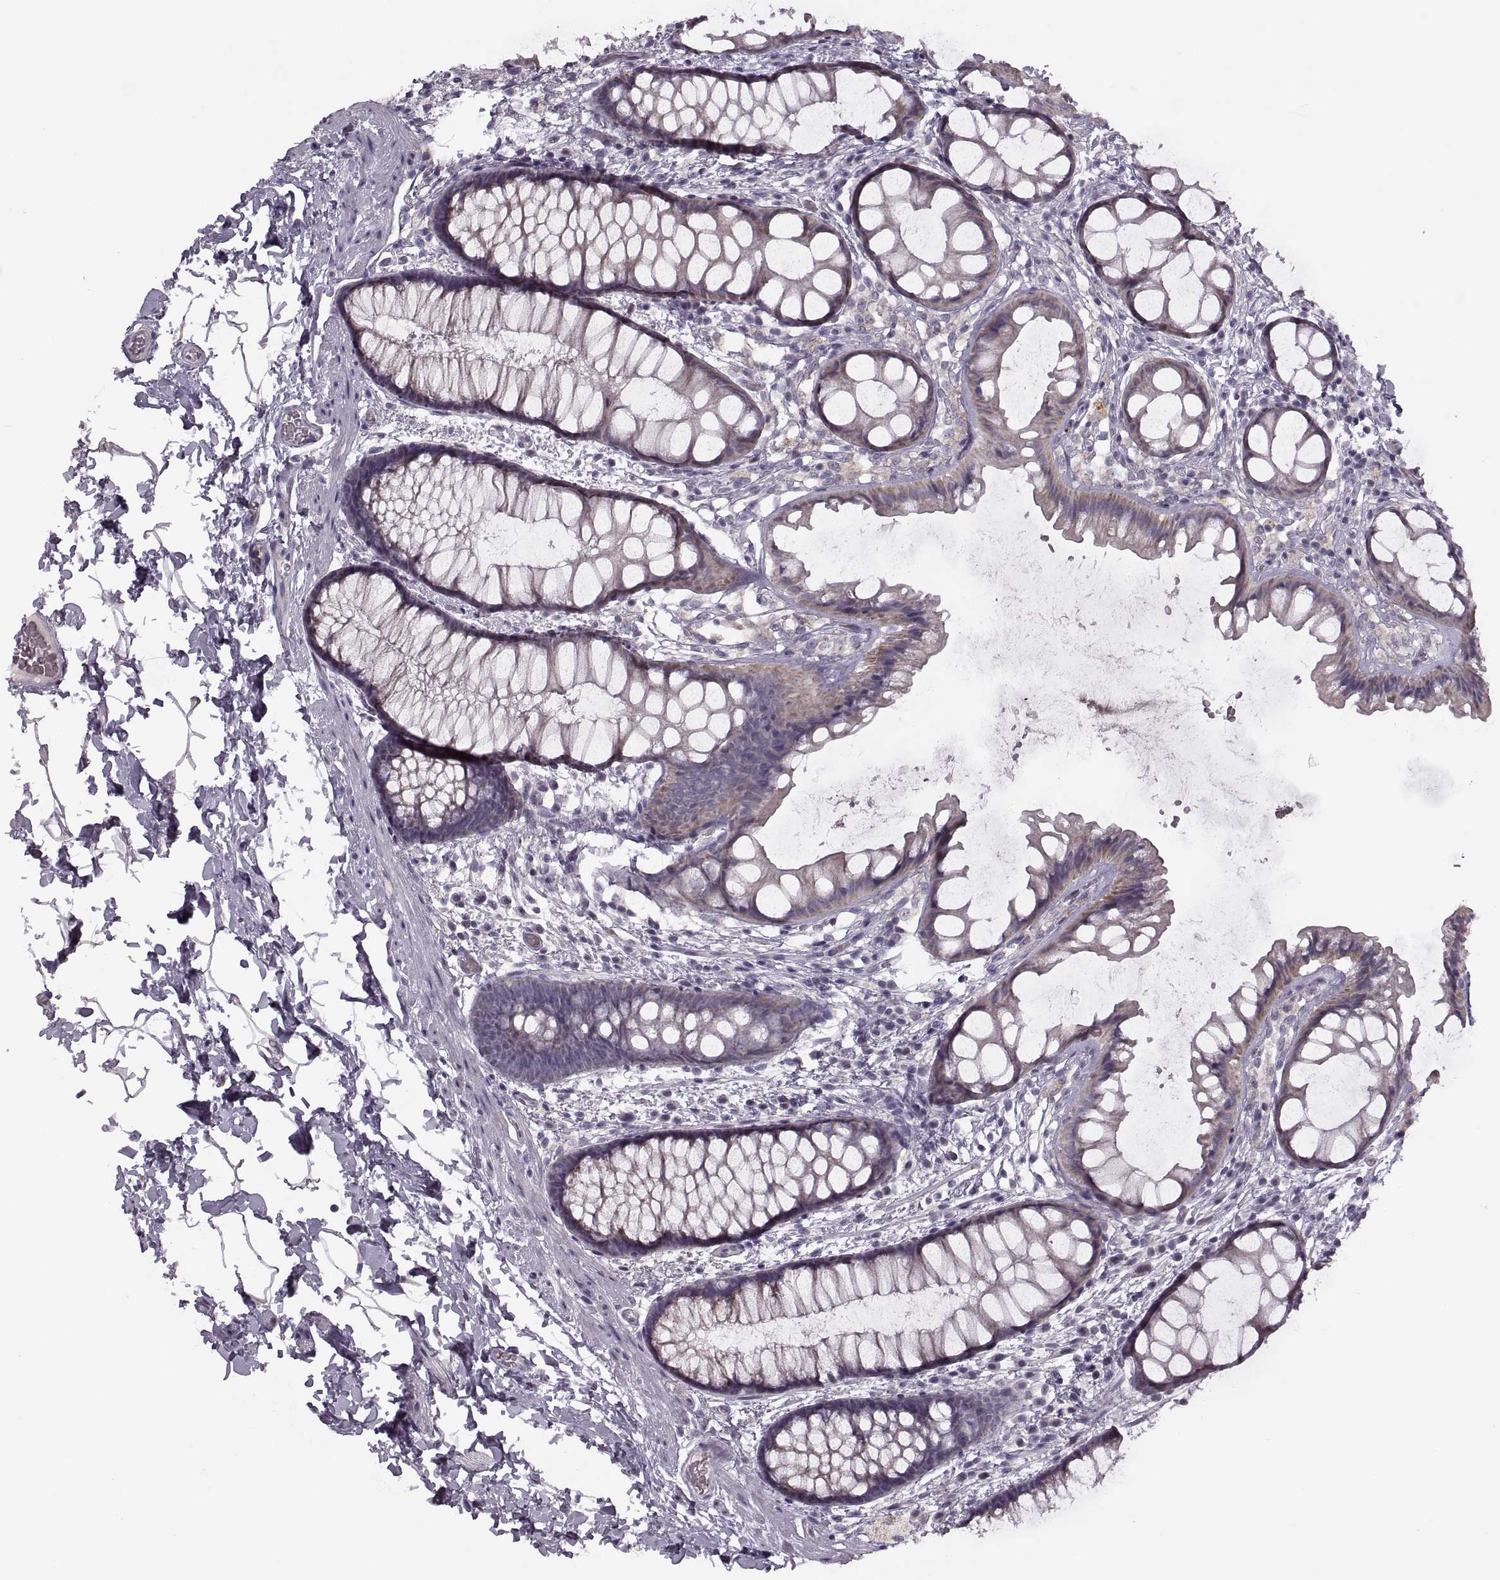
{"staining": {"intensity": "moderate", "quantity": ">75%", "location": "cytoplasmic/membranous"}, "tissue": "rectum", "cell_type": "Glandular cells", "image_type": "normal", "snomed": [{"axis": "morphology", "description": "Normal tissue, NOS"}, {"axis": "topography", "description": "Rectum"}], "caption": "Normal rectum reveals moderate cytoplasmic/membranous expression in approximately >75% of glandular cells, visualized by immunohistochemistry.", "gene": "PIERCE1", "patient": {"sex": "female", "age": 62}}